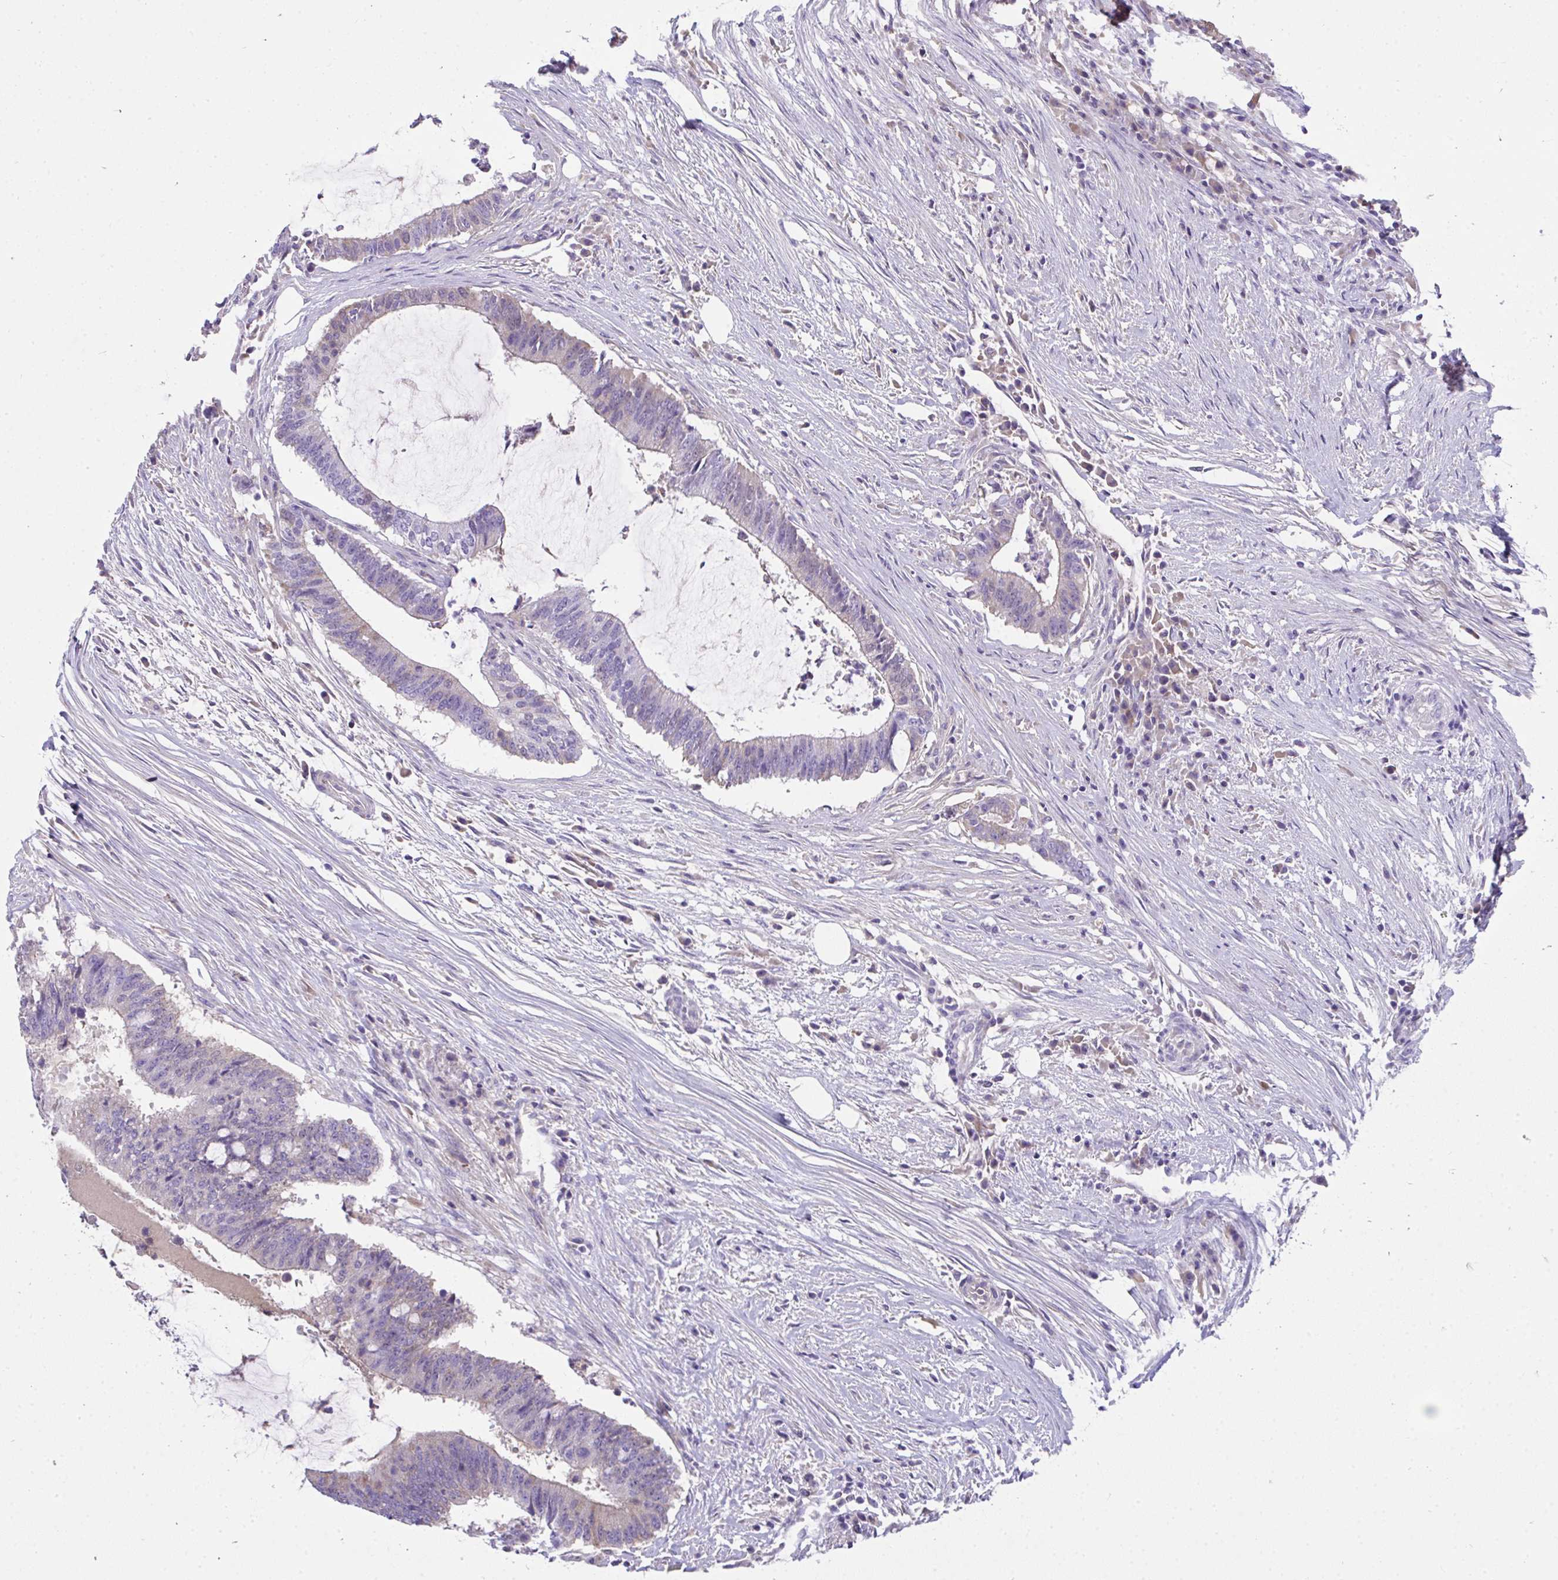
{"staining": {"intensity": "weak", "quantity": "<25%", "location": "cytoplasmic/membranous"}, "tissue": "colorectal cancer", "cell_type": "Tumor cells", "image_type": "cancer", "snomed": [{"axis": "morphology", "description": "Adenocarcinoma, NOS"}, {"axis": "topography", "description": "Colon"}], "caption": "Image shows no protein expression in tumor cells of colorectal adenocarcinoma tissue.", "gene": "COA5", "patient": {"sex": "female", "age": 43}}